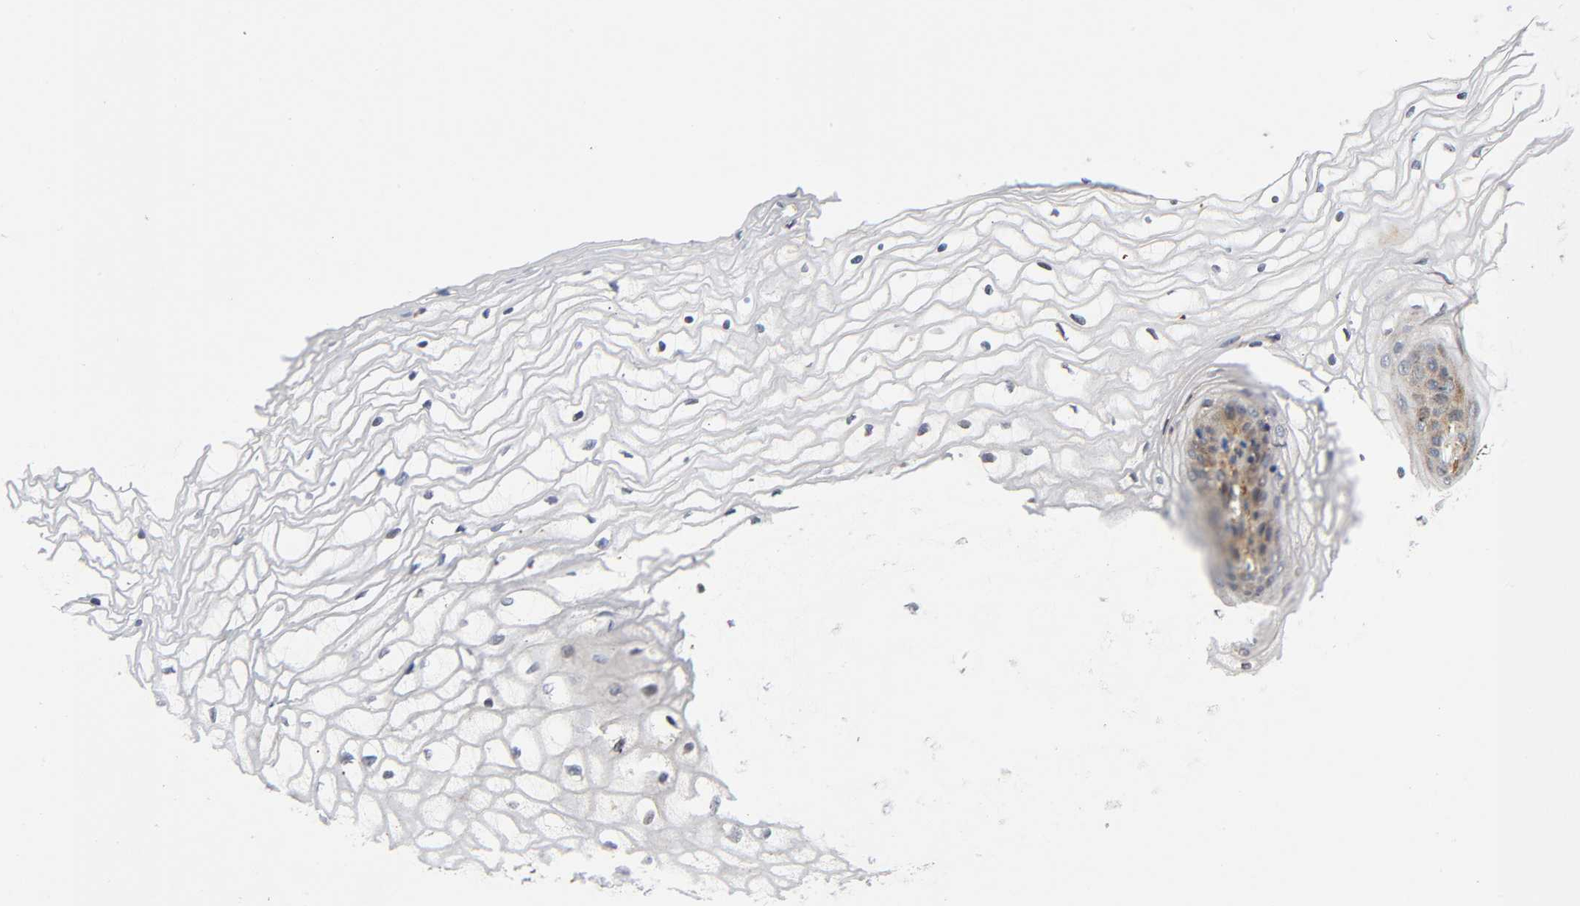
{"staining": {"intensity": "moderate", "quantity": "25%-75%", "location": "cytoplasmic/membranous"}, "tissue": "vagina", "cell_type": "Squamous epithelial cells", "image_type": "normal", "snomed": [{"axis": "morphology", "description": "Normal tissue, NOS"}, {"axis": "topography", "description": "Vagina"}], "caption": "IHC staining of normal vagina, which reveals medium levels of moderate cytoplasmic/membranous expression in about 25%-75% of squamous epithelial cells indicating moderate cytoplasmic/membranous protein expression. The staining was performed using DAB (3,3'-diaminobenzidine) (brown) for protein detection and nuclei were counterstained in hematoxylin (blue).", "gene": "SOS2", "patient": {"sex": "female", "age": 34}}